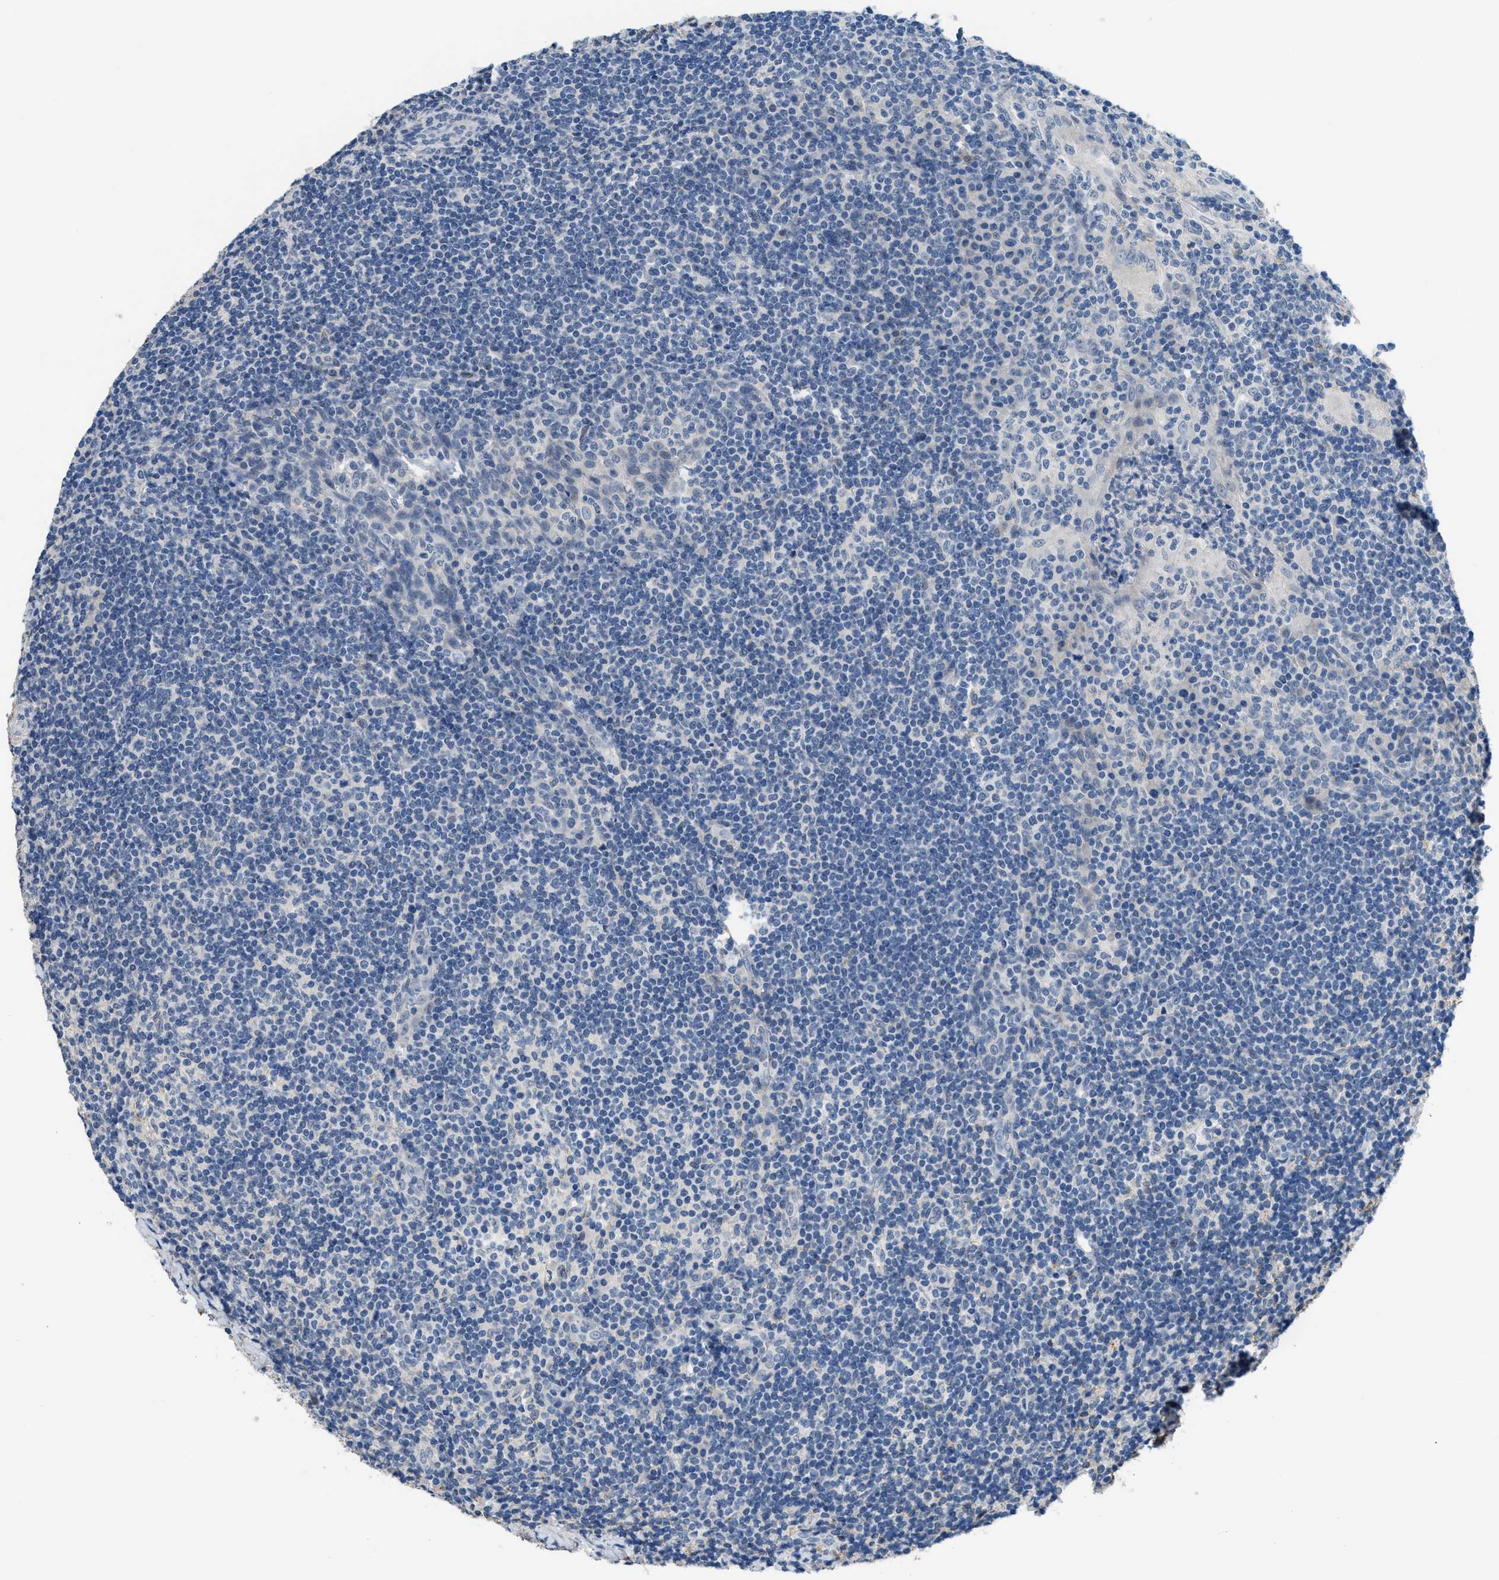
{"staining": {"intensity": "negative", "quantity": "none", "location": "none"}, "tissue": "tonsil", "cell_type": "Germinal center cells", "image_type": "normal", "snomed": [{"axis": "morphology", "description": "Normal tissue, NOS"}, {"axis": "topography", "description": "Tonsil"}], "caption": "Photomicrograph shows no protein staining in germinal center cells of benign tonsil.", "gene": "LRP1", "patient": {"sex": "male", "age": 37}}